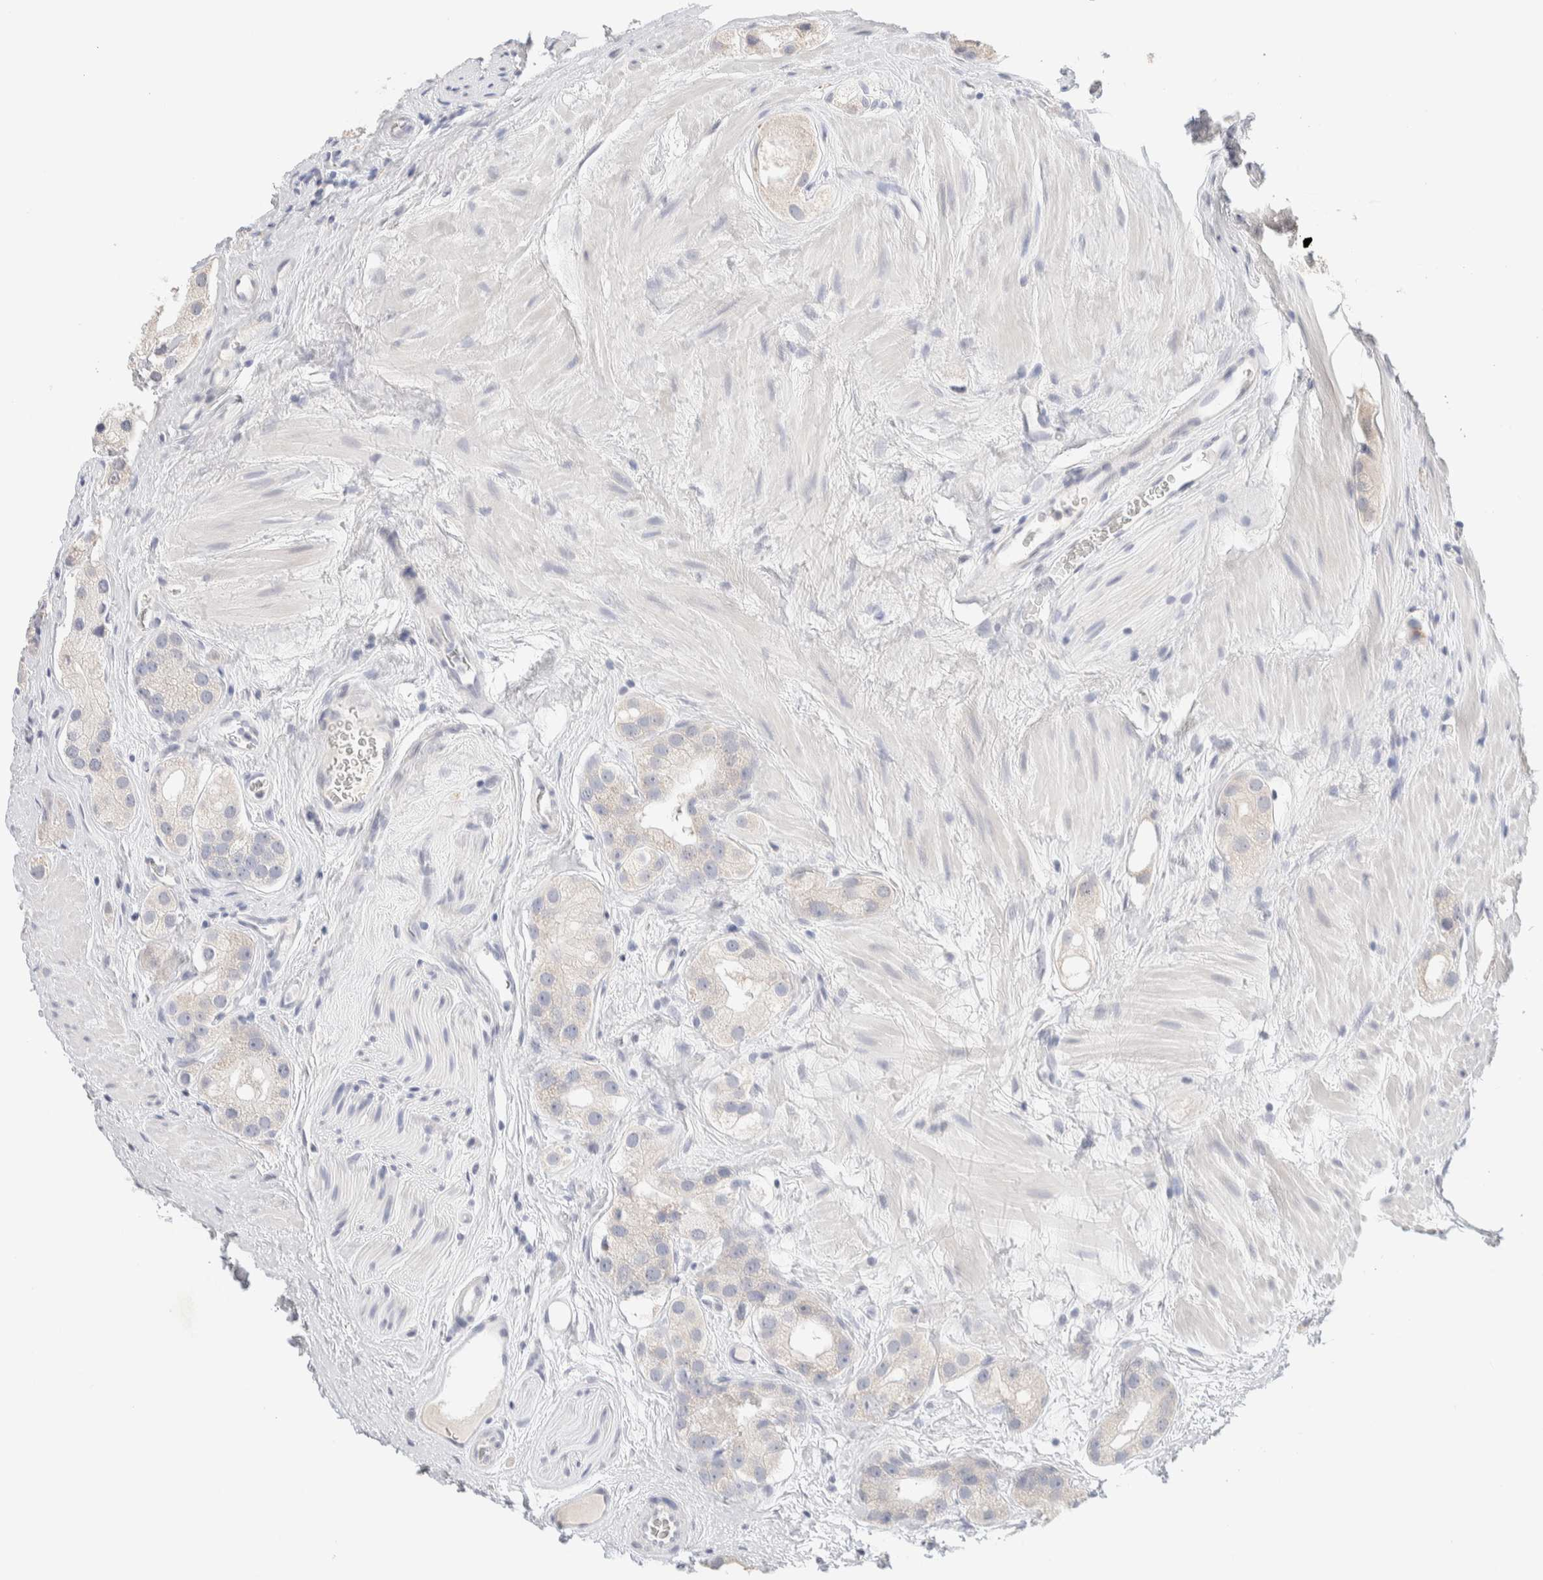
{"staining": {"intensity": "negative", "quantity": "none", "location": "none"}, "tissue": "prostate cancer", "cell_type": "Tumor cells", "image_type": "cancer", "snomed": [{"axis": "morphology", "description": "Adenocarcinoma, High grade"}, {"axis": "topography", "description": "Prostate"}], "caption": "High magnification brightfield microscopy of prostate cancer stained with DAB (brown) and counterstained with hematoxylin (blue): tumor cells show no significant staining.", "gene": "RIDA", "patient": {"sex": "male", "age": 63}}